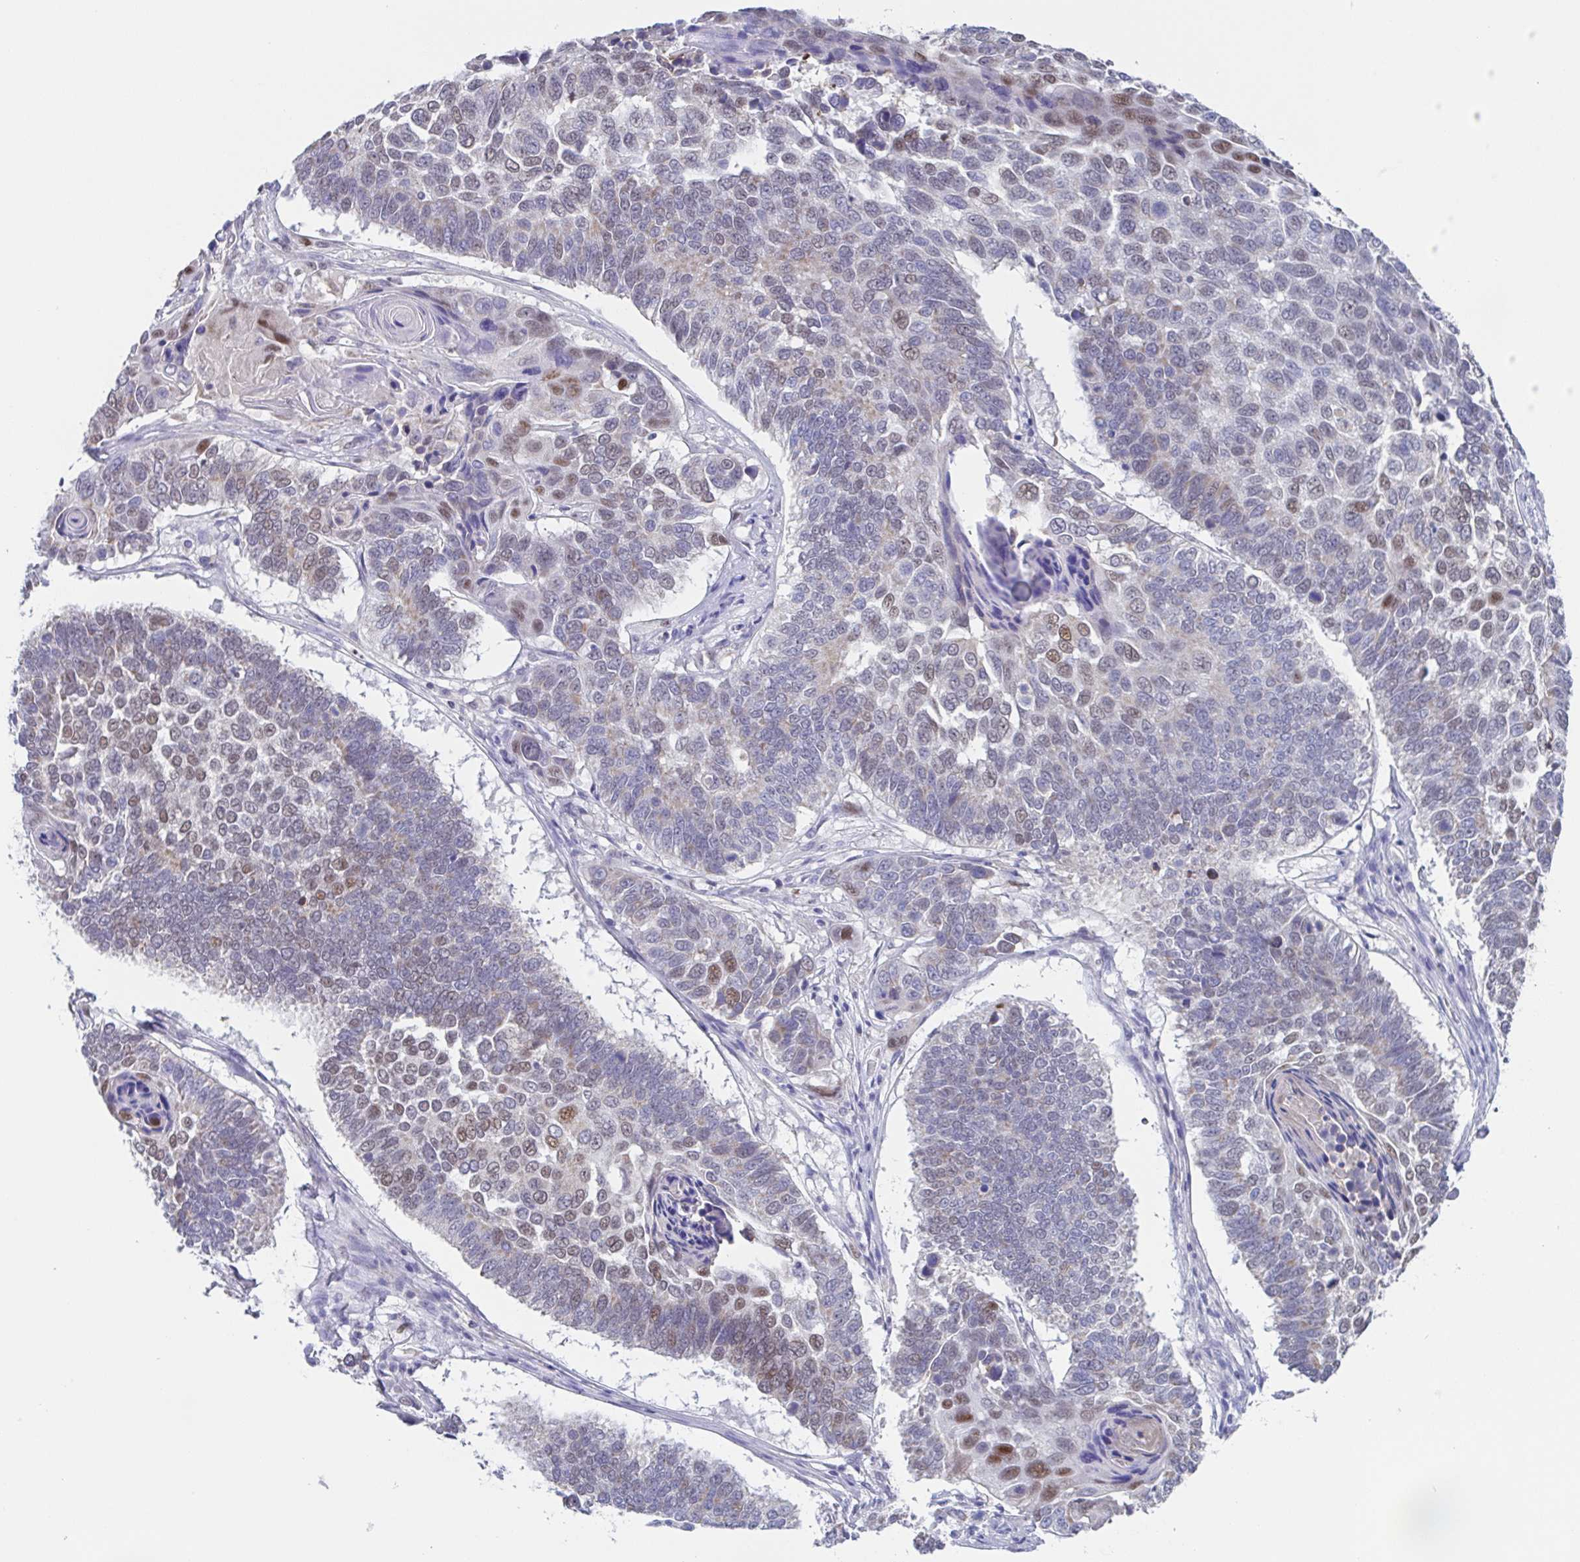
{"staining": {"intensity": "moderate", "quantity": "<25%", "location": "nuclear"}, "tissue": "lung cancer", "cell_type": "Tumor cells", "image_type": "cancer", "snomed": [{"axis": "morphology", "description": "Squamous cell carcinoma, NOS"}, {"axis": "topography", "description": "Lung"}], "caption": "High-power microscopy captured an IHC micrograph of lung cancer (squamous cell carcinoma), revealing moderate nuclear staining in about <25% of tumor cells.", "gene": "PBOV1", "patient": {"sex": "male", "age": 73}}